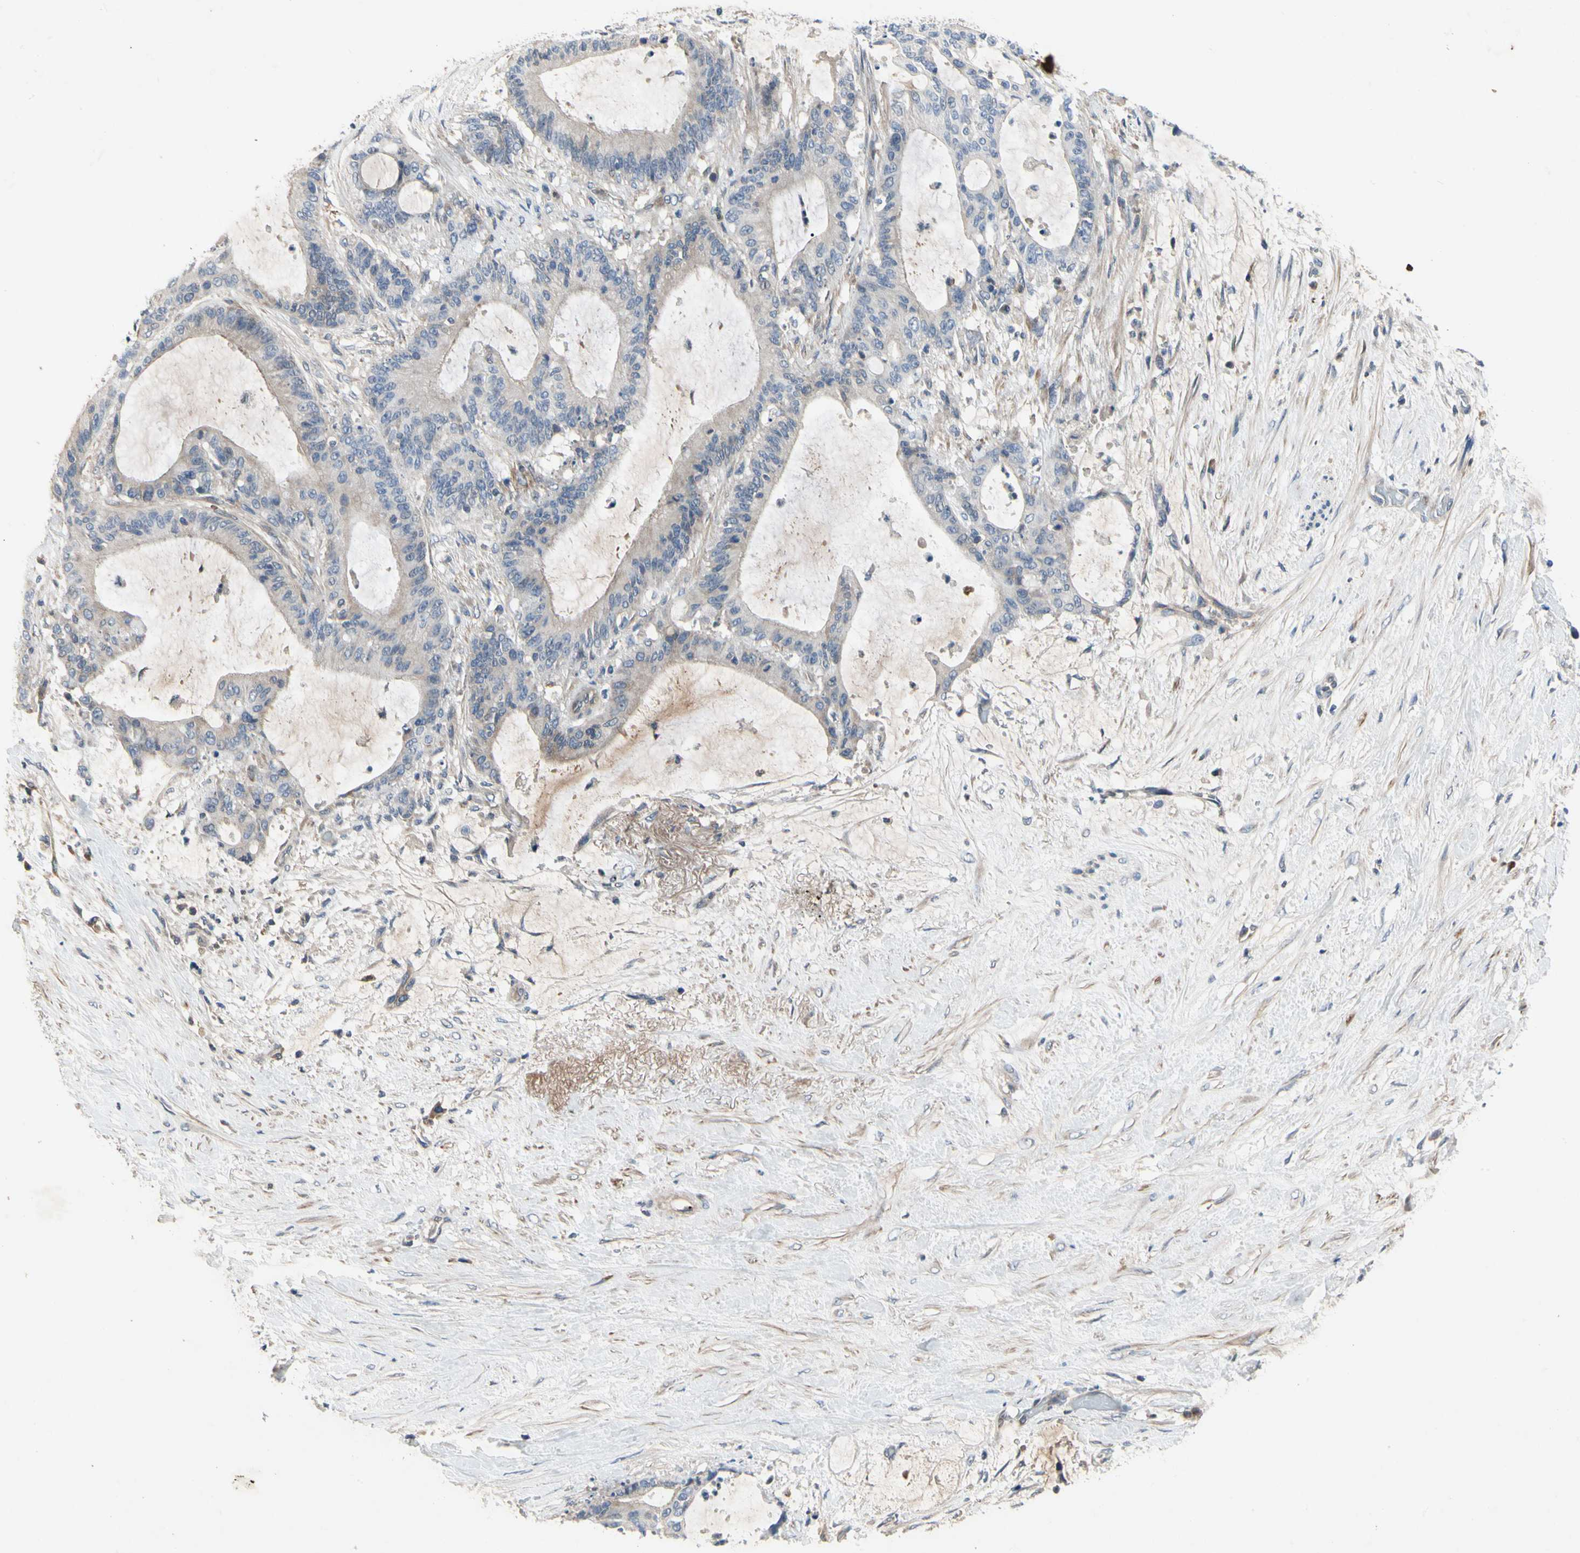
{"staining": {"intensity": "negative", "quantity": "none", "location": "none"}, "tissue": "liver cancer", "cell_type": "Tumor cells", "image_type": "cancer", "snomed": [{"axis": "morphology", "description": "Cholangiocarcinoma"}, {"axis": "topography", "description": "Liver"}], "caption": "Photomicrograph shows no protein positivity in tumor cells of cholangiocarcinoma (liver) tissue. The staining was performed using DAB to visualize the protein expression in brown, while the nuclei were stained in blue with hematoxylin (Magnification: 20x).", "gene": "CRTAC1", "patient": {"sex": "female", "age": 73}}